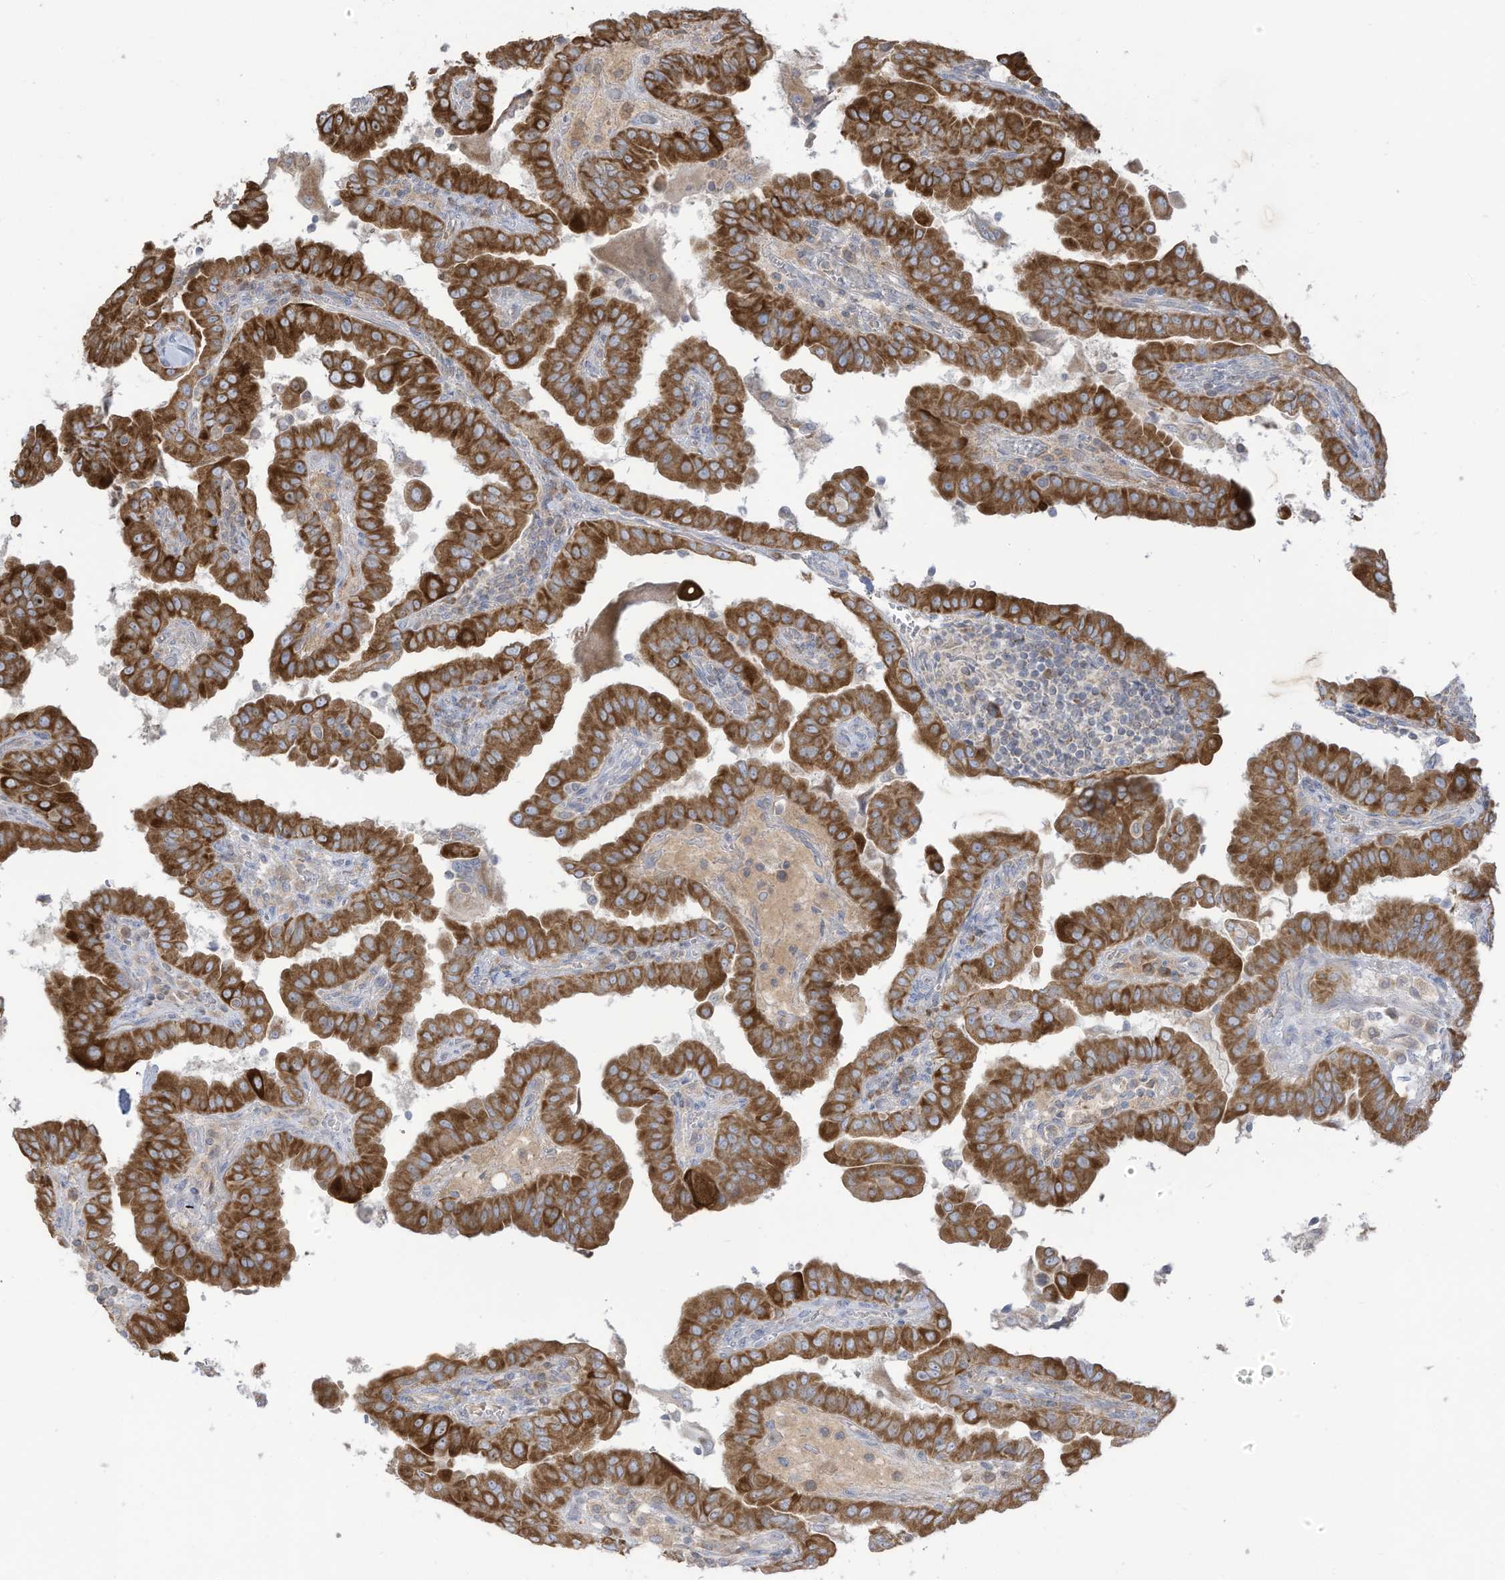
{"staining": {"intensity": "strong", "quantity": ">75%", "location": "cytoplasmic/membranous"}, "tissue": "thyroid cancer", "cell_type": "Tumor cells", "image_type": "cancer", "snomed": [{"axis": "morphology", "description": "Papillary adenocarcinoma, NOS"}, {"axis": "topography", "description": "Thyroid gland"}], "caption": "Immunohistochemical staining of human thyroid papillary adenocarcinoma reveals strong cytoplasmic/membranous protein expression in approximately >75% of tumor cells. The protein is stained brown, and the nuclei are stained in blue (DAB IHC with brightfield microscopy, high magnification).", "gene": "CGAS", "patient": {"sex": "male", "age": 33}}